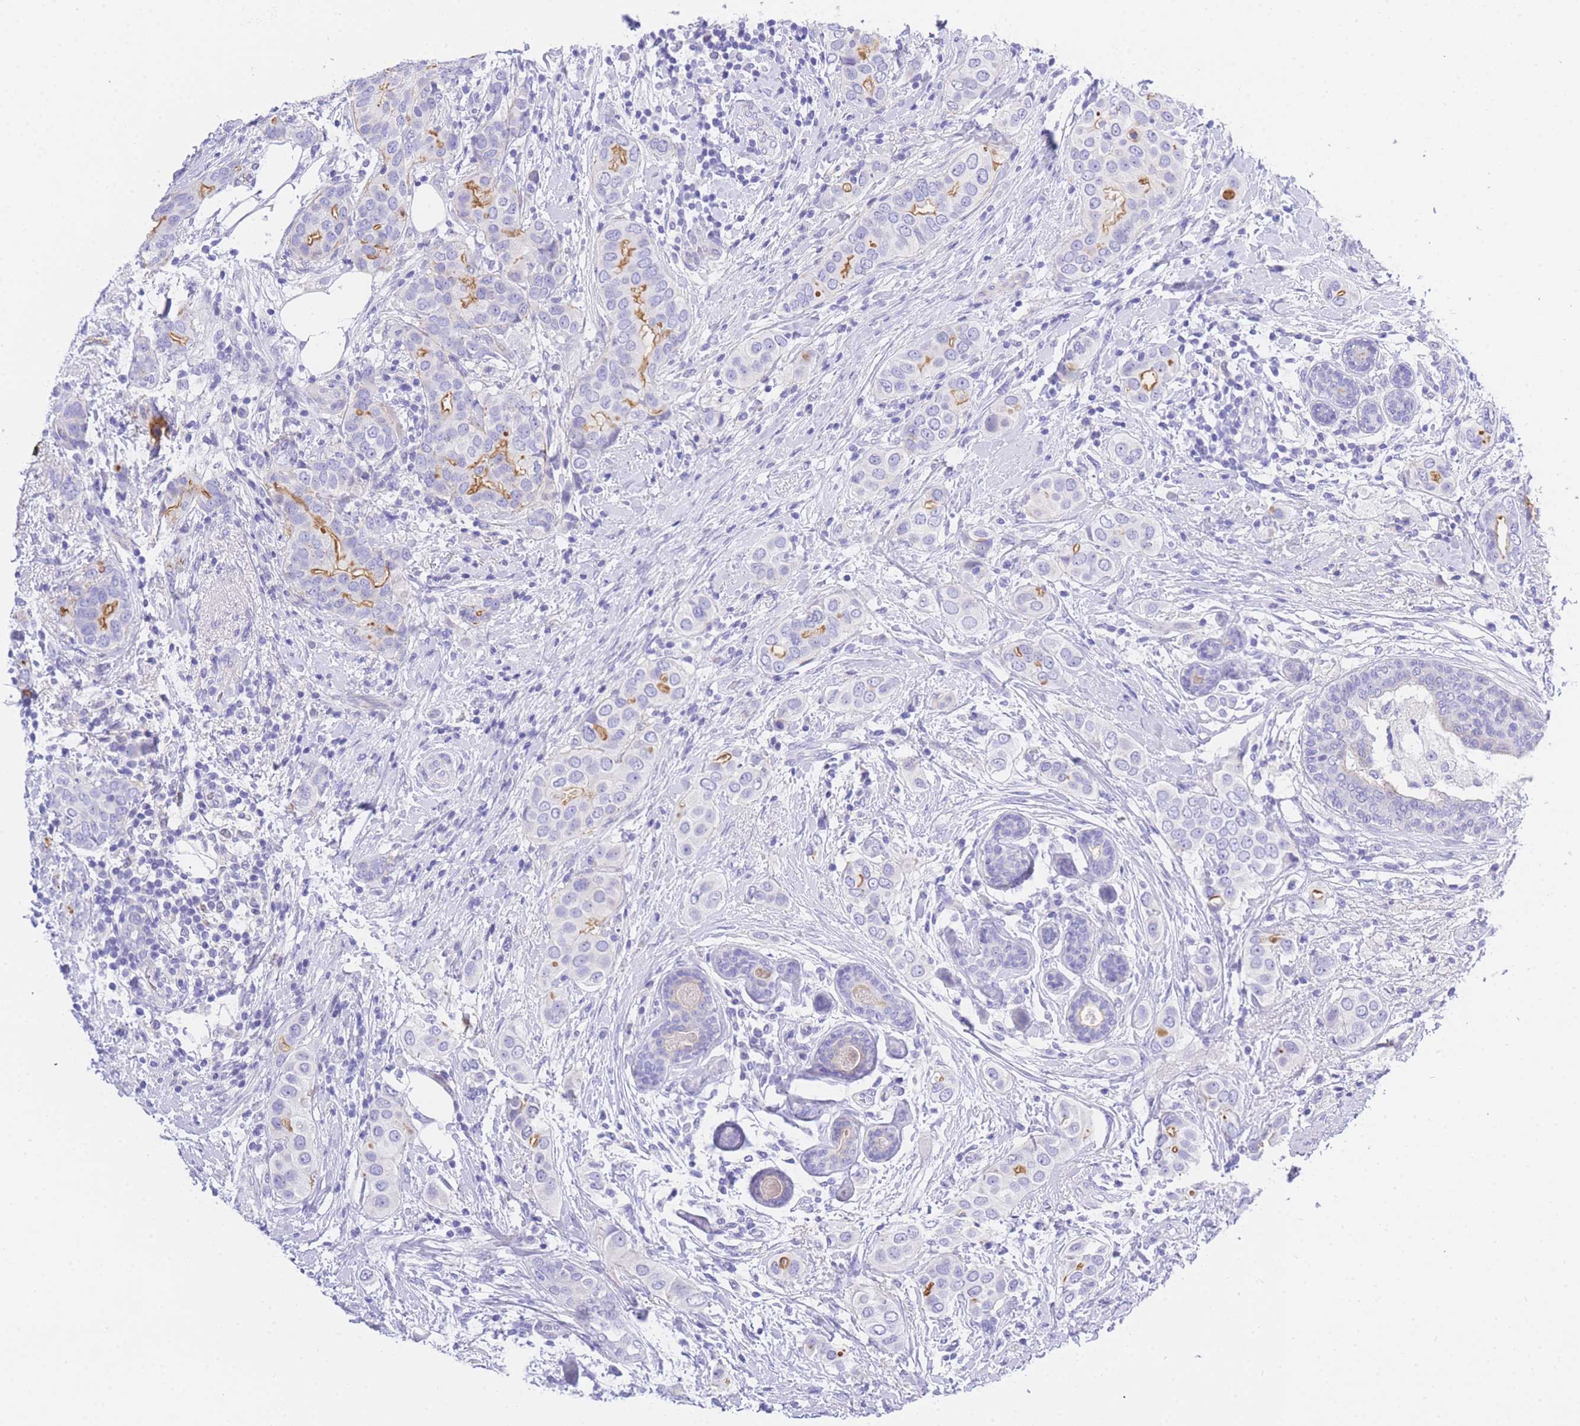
{"staining": {"intensity": "moderate", "quantity": "<25%", "location": "cytoplasmic/membranous"}, "tissue": "breast cancer", "cell_type": "Tumor cells", "image_type": "cancer", "snomed": [{"axis": "morphology", "description": "Lobular carcinoma"}, {"axis": "topography", "description": "Breast"}], "caption": "The photomicrograph exhibits immunohistochemical staining of breast cancer (lobular carcinoma). There is moderate cytoplasmic/membranous expression is appreciated in about <25% of tumor cells. Immunohistochemistry stains the protein of interest in brown and the nuclei are stained blue.", "gene": "TIFAB", "patient": {"sex": "female", "age": 51}}